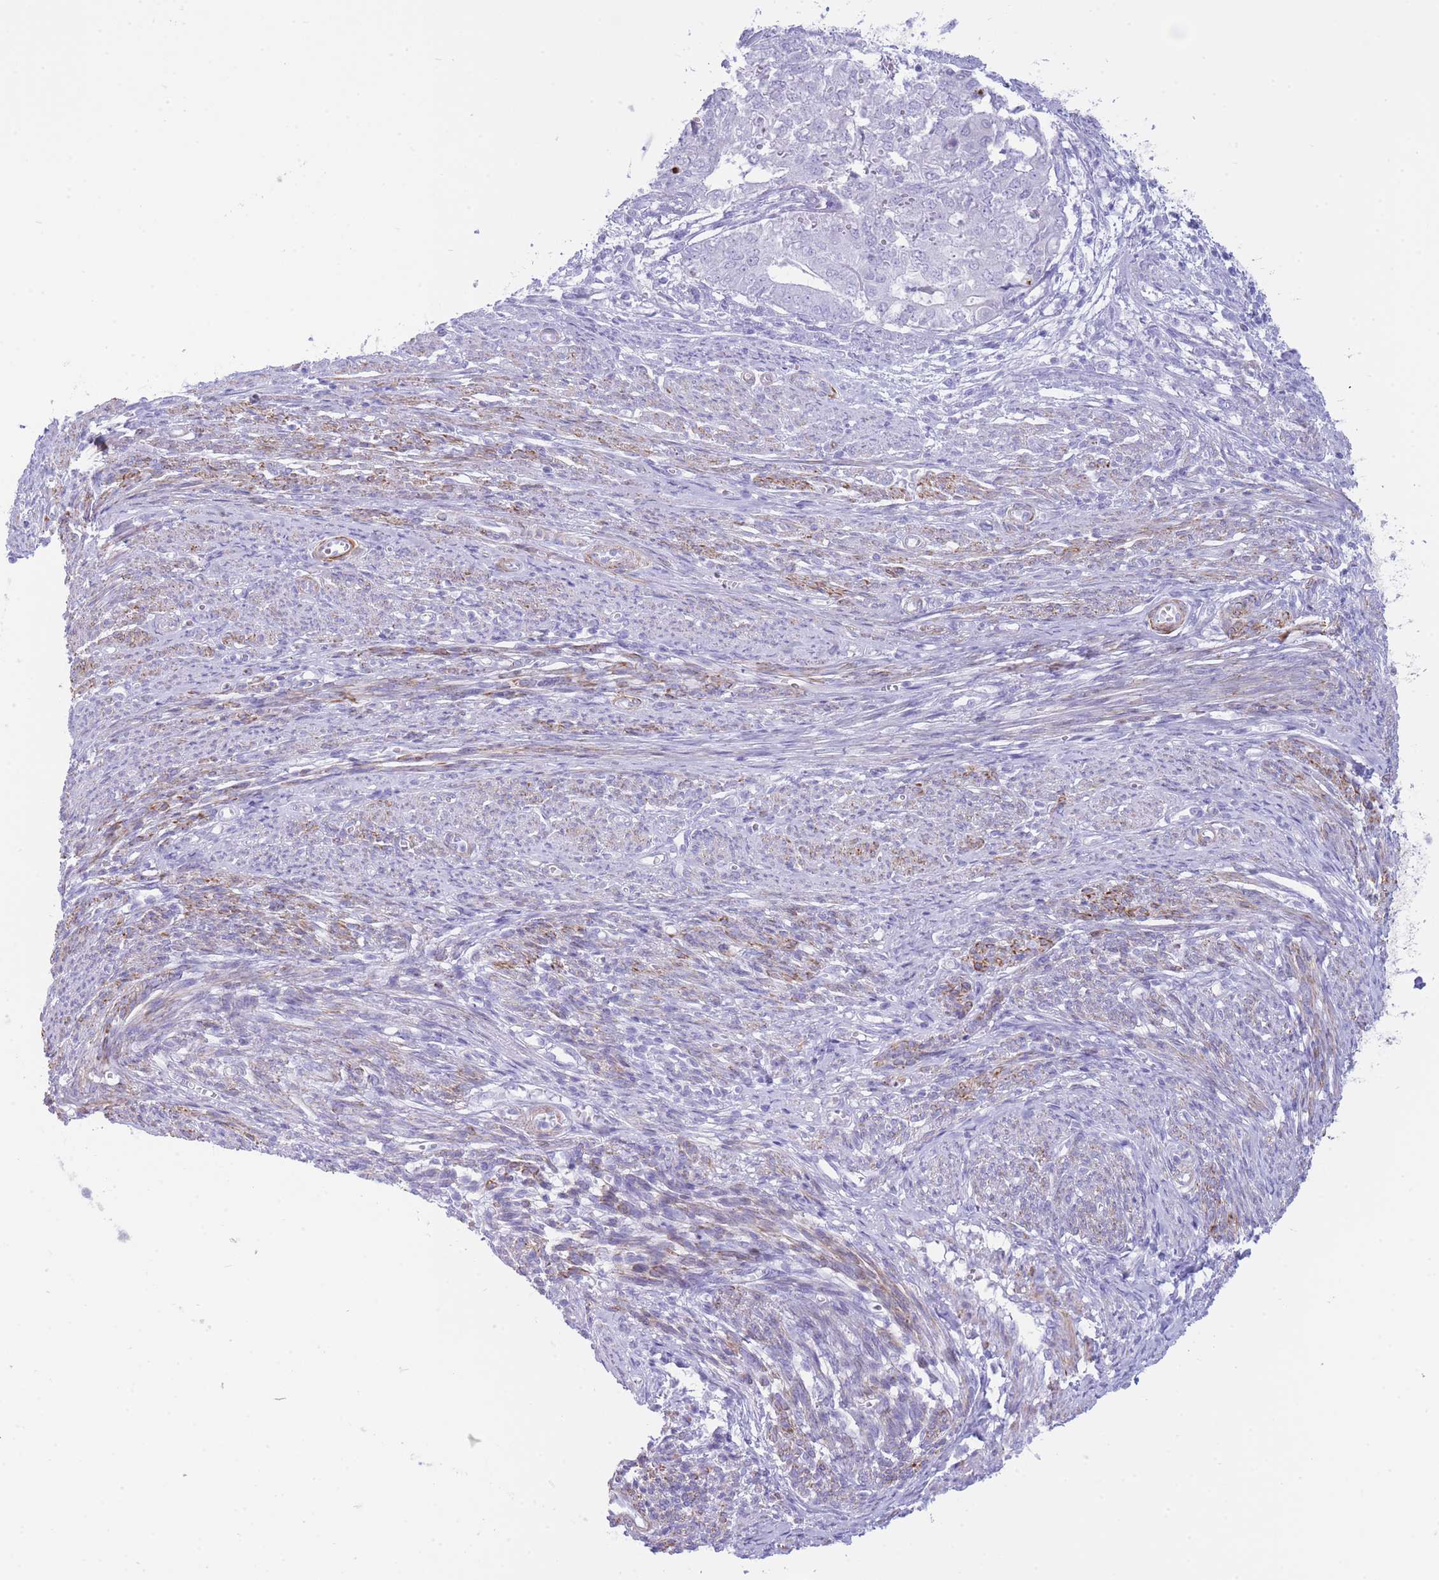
{"staining": {"intensity": "negative", "quantity": "none", "location": "none"}, "tissue": "endometrial cancer", "cell_type": "Tumor cells", "image_type": "cancer", "snomed": [{"axis": "morphology", "description": "Adenocarcinoma, NOS"}, {"axis": "topography", "description": "Endometrium"}], "caption": "The histopathology image displays no significant staining in tumor cells of adenocarcinoma (endometrial).", "gene": "VWA8", "patient": {"sex": "female", "age": 62}}